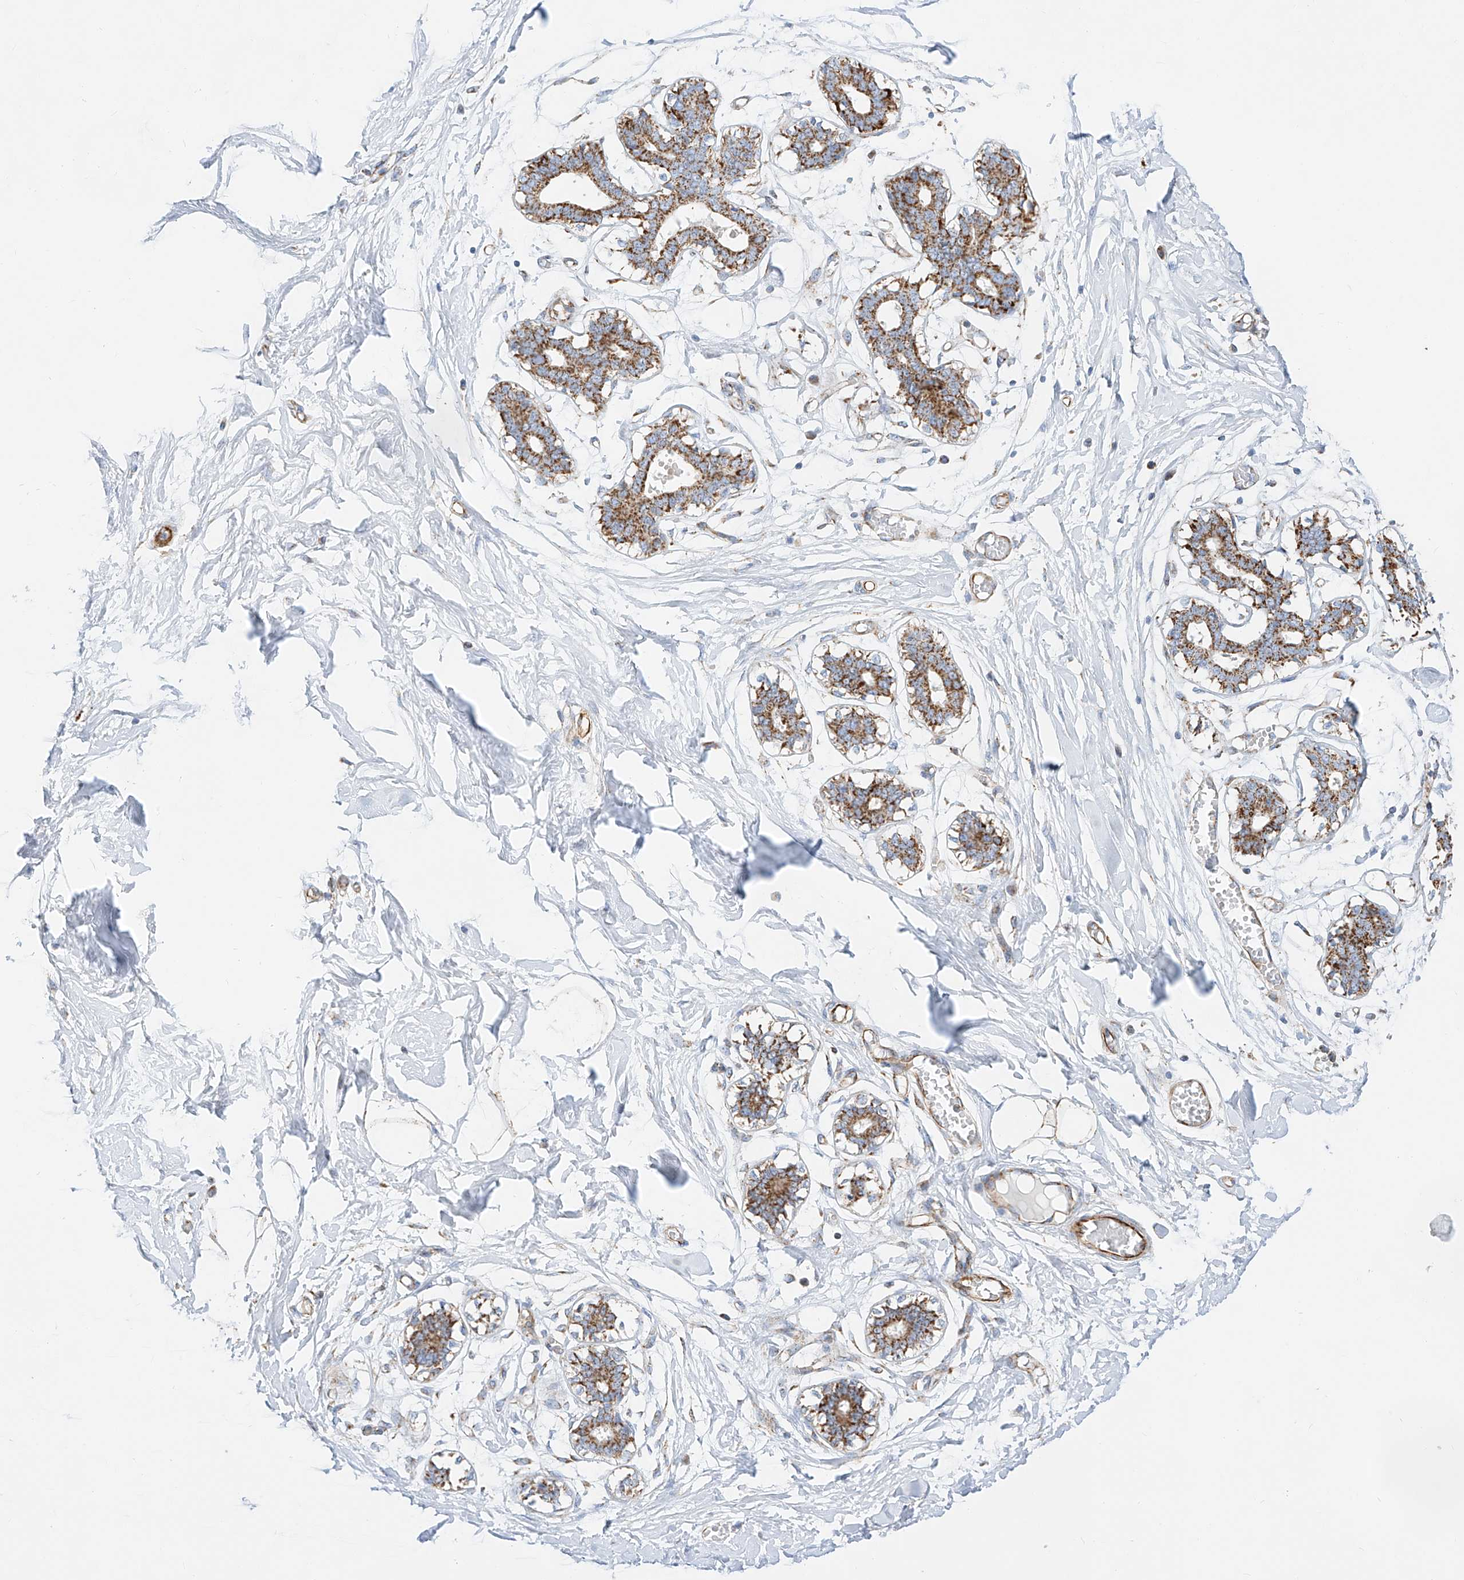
{"staining": {"intensity": "moderate", "quantity": "25%-75%", "location": "cytoplasmic/membranous"}, "tissue": "breast", "cell_type": "Adipocytes", "image_type": "normal", "snomed": [{"axis": "morphology", "description": "Normal tissue, NOS"}, {"axis": "topography", "description": "Breast"}], "caption": "The photomicrograph reveals staining of normal breast, revealing moderate cytoplasmic/membranous protein expression (brown color) within adipocytes.", "gene": "CST9", "patient": {"sex": "female", "age": 27}}